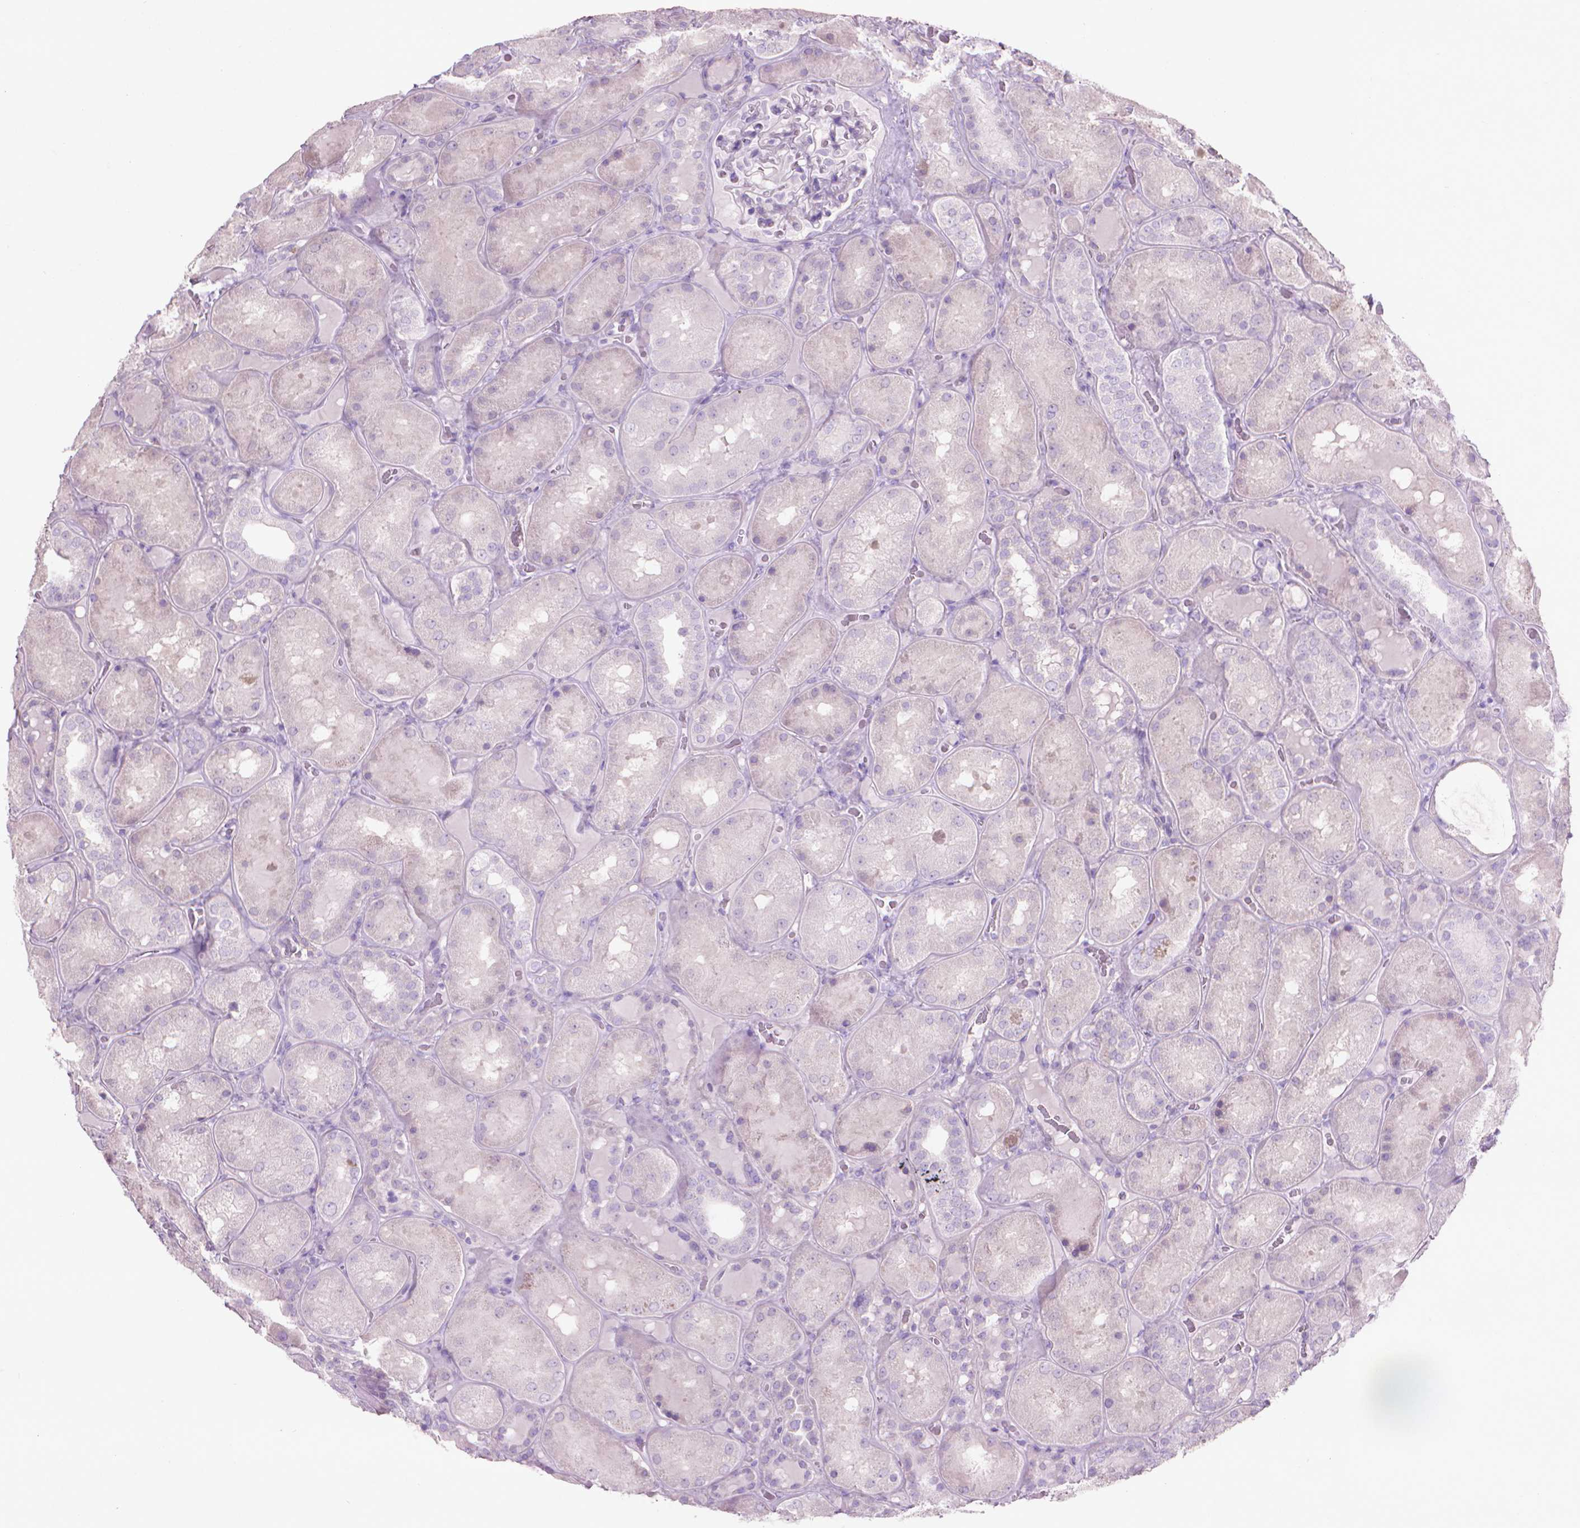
{"staining": {"intensity": "negative", "quantity": "none", "location": "none"}, "tissue": "kidney", "cell_type": "Cells in glomeruli", "image_type": "normal", "snomed": [{"axis": "morphology", "description": "Normal tissue, NOS"}, {"axis": "topography", "description": "Kidney"}], "caption": "IHC micrograph of unremarkable human kidney stained for a protein (brown), which demonstrates no staining in cells in glomeruli. The staining is performed using DAB (3,3'-diaminobenzidine) brown chromogen with nuclei counter-stained in using hematoxylin.", "gene": "AQP10", "patient": {"sex": "male", "age": 73}}